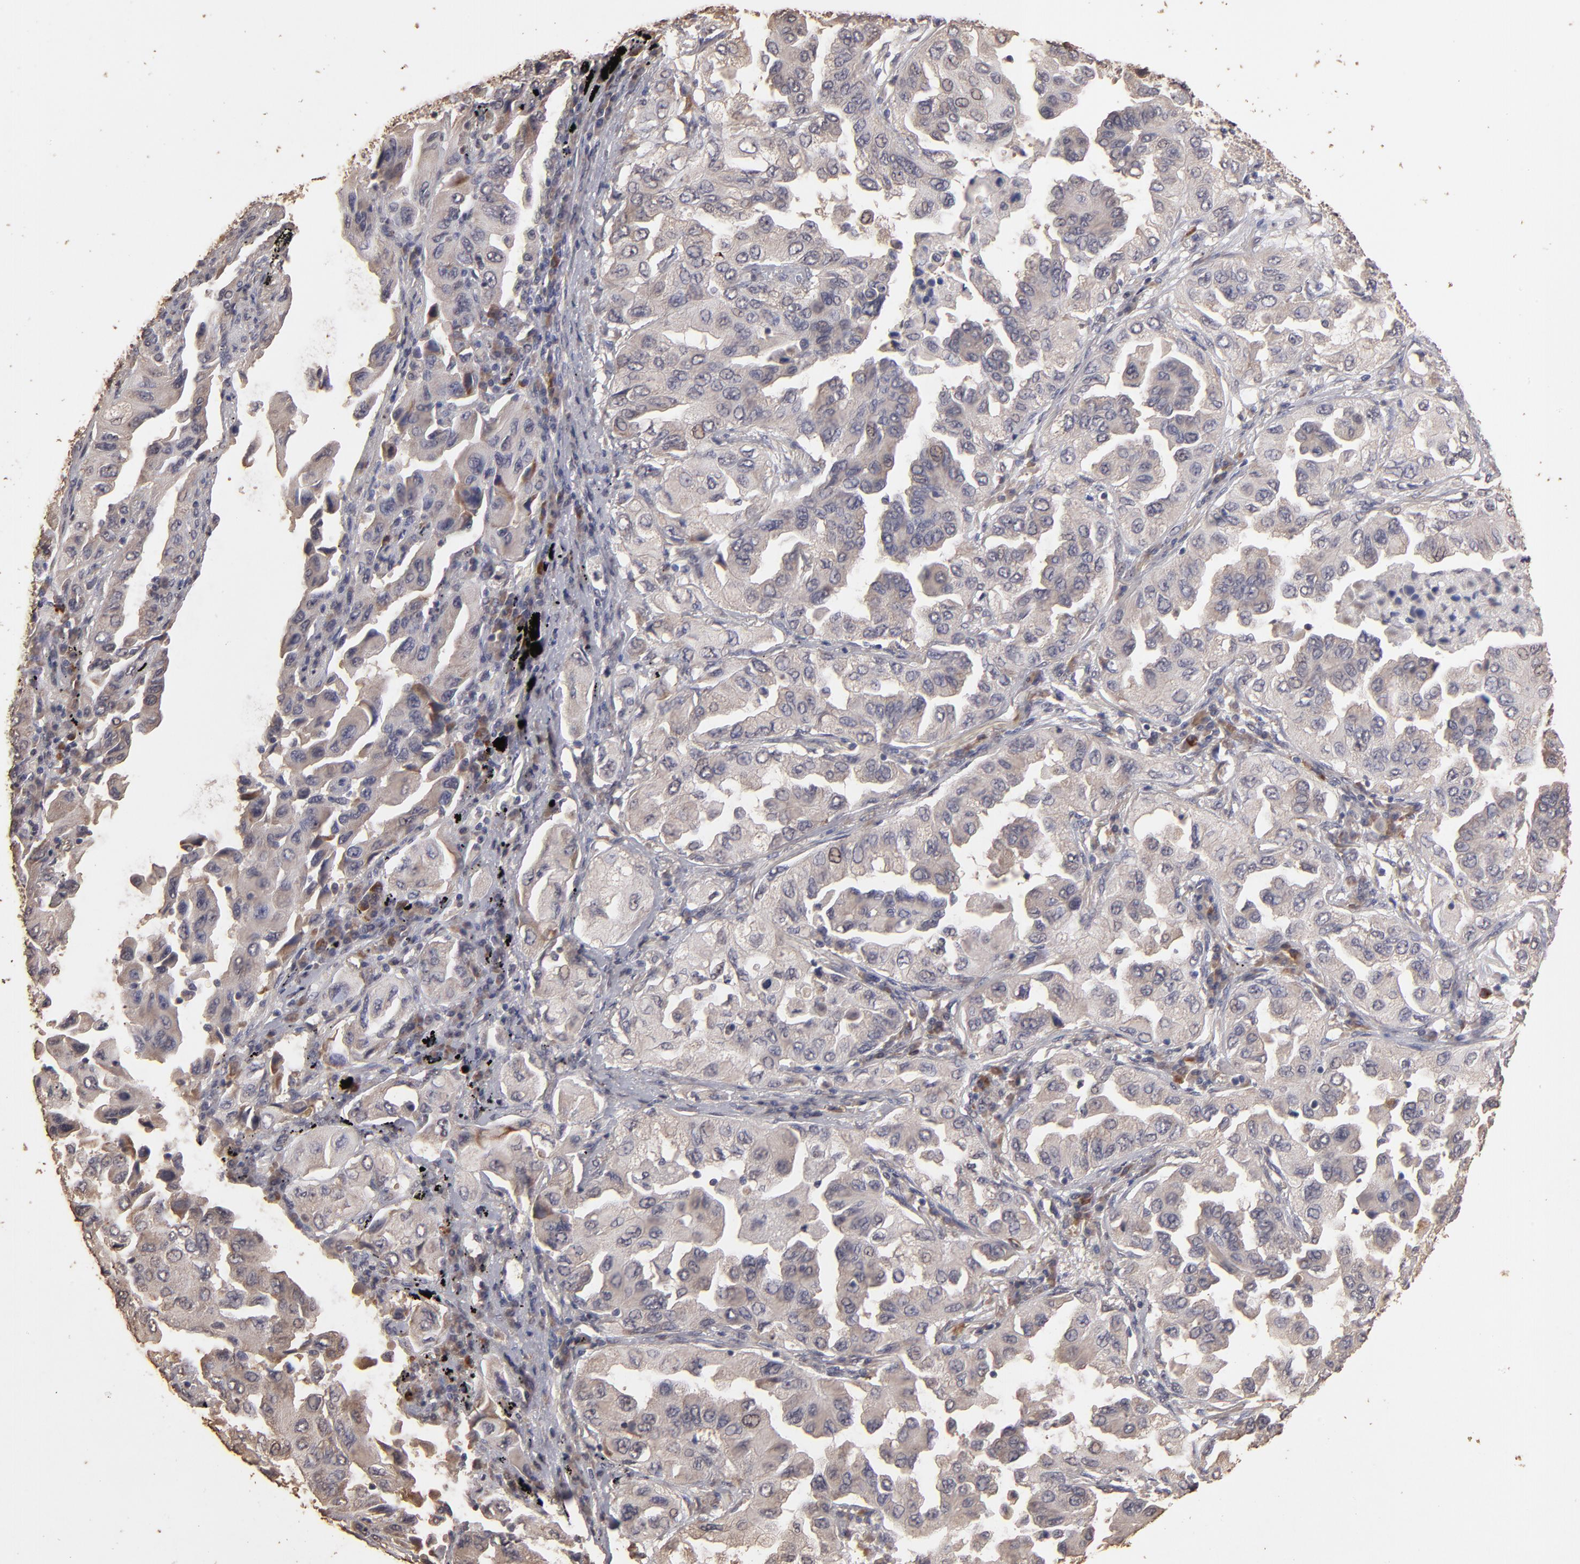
{"staining": {"intensity": "moderate", "quantity": "25%-75%", "location": "cytoplasmic/membranous"}, "tissue": "lung cancer", "cell_type": "Tumor cells", "image_type": "cancer", "snomed": [{"axis": "morphology", "description": "Adenocarcinoma, NOS"}, {"axis": "topography", "description": "Lung"}], "caption": "Tumor cells exhibit medium levels of moderate cytoplasmic/membranous expression in about 25%-75% of cells in human lung cancer (adenocarcinoma).", "gene": "OPHN1", "patient": {"sex": "female", "age": 65}}